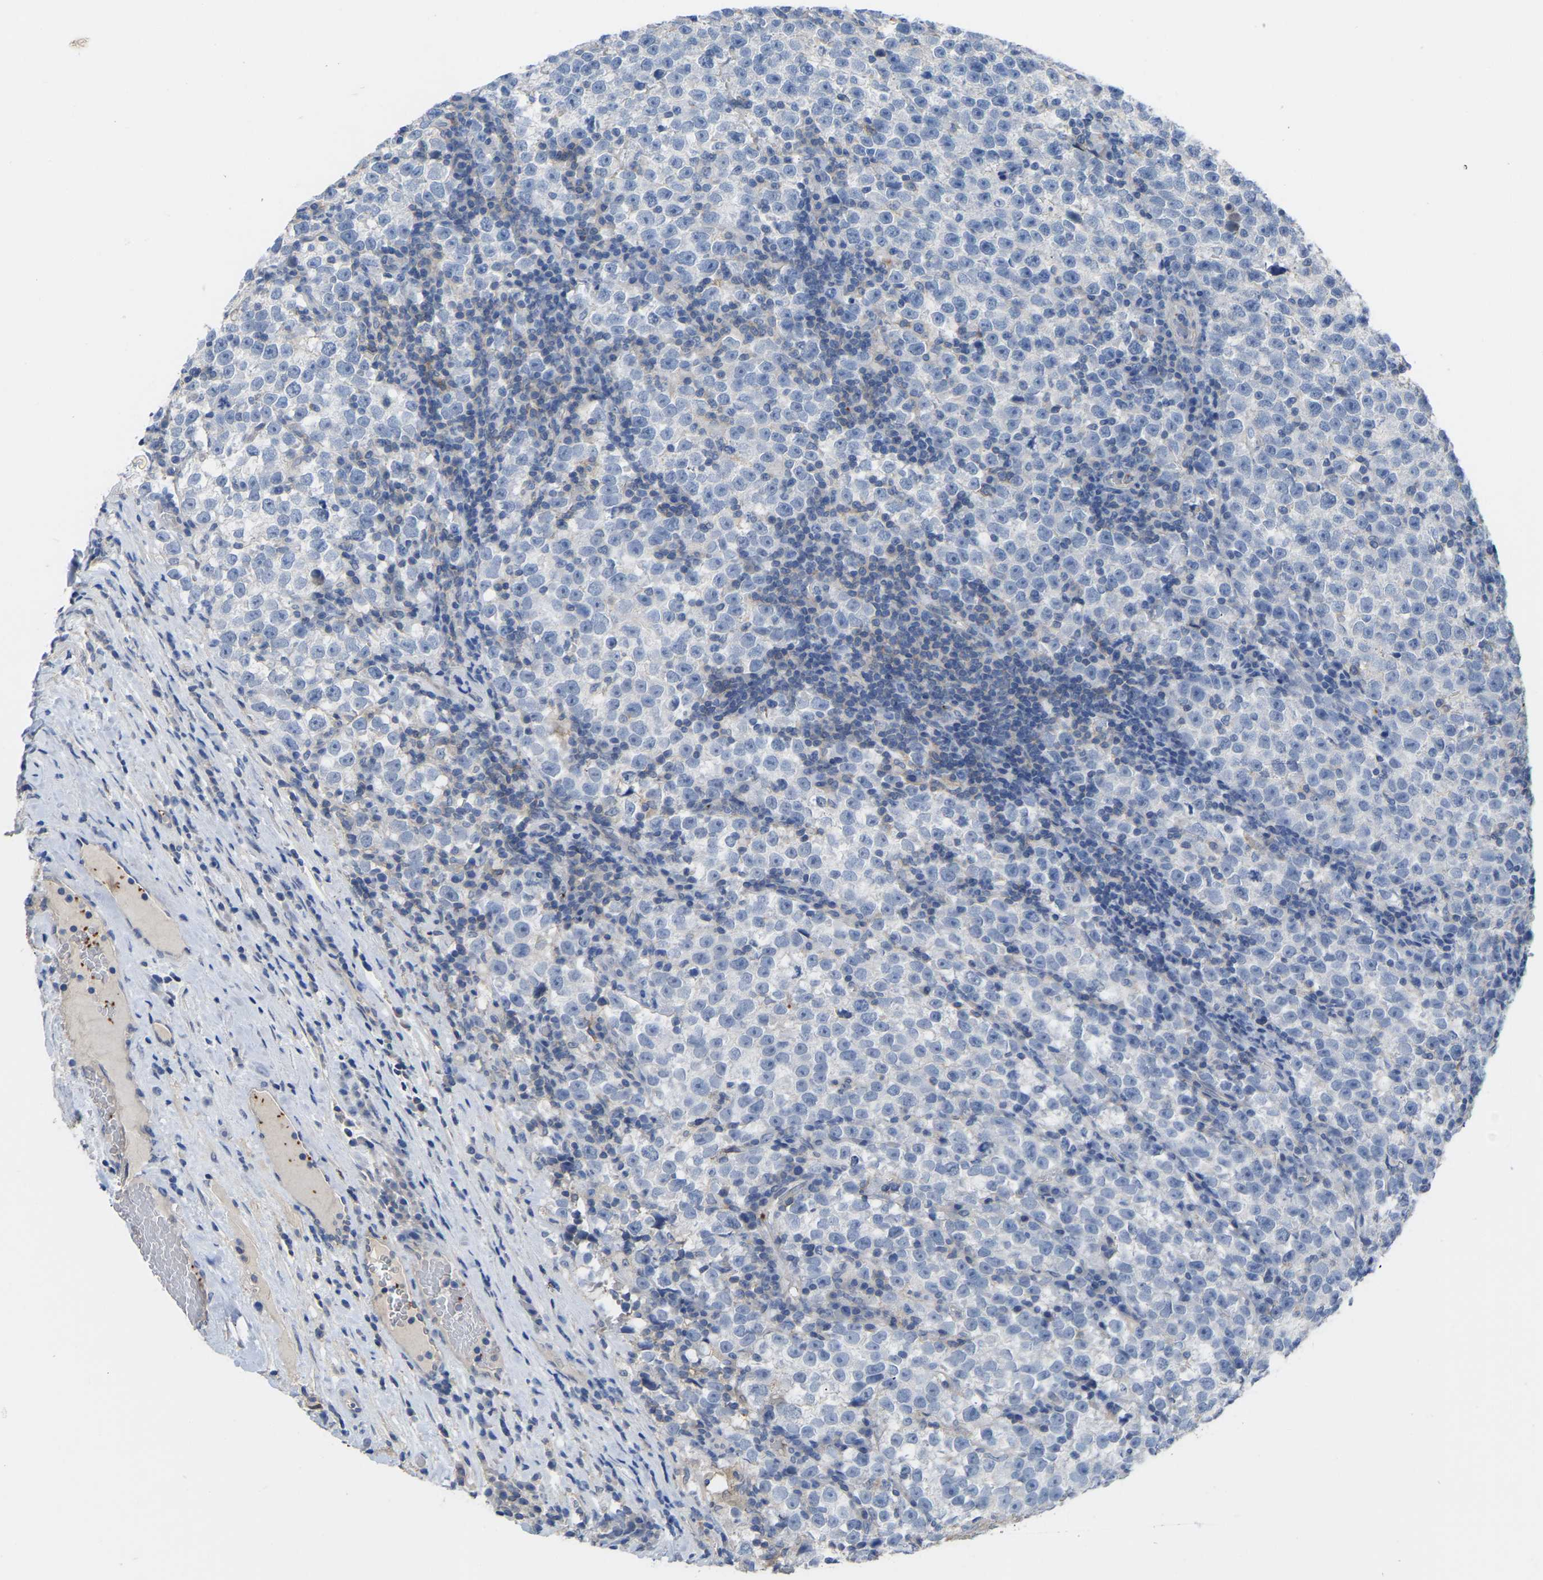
{"staining": {"intensity": "negative", "quantity": "none", "location": "none"}, "tissue": "testis cancer", "cell_type": "Tumor cells", "image_type": "cancer", "snomed": [{"axis": "morphology", "description": "Normal tissue, NOS"}, {"axis": "morphology", "description": "Seminoma, NOS"}, {"axis": "topography", "description": "Testis"}], "caption": "Protein analysis of testis seminoma reveals no significant staining in tumor cells.", "gene": "ZNF449", "patient": {"sex": "male", "age": 43}}